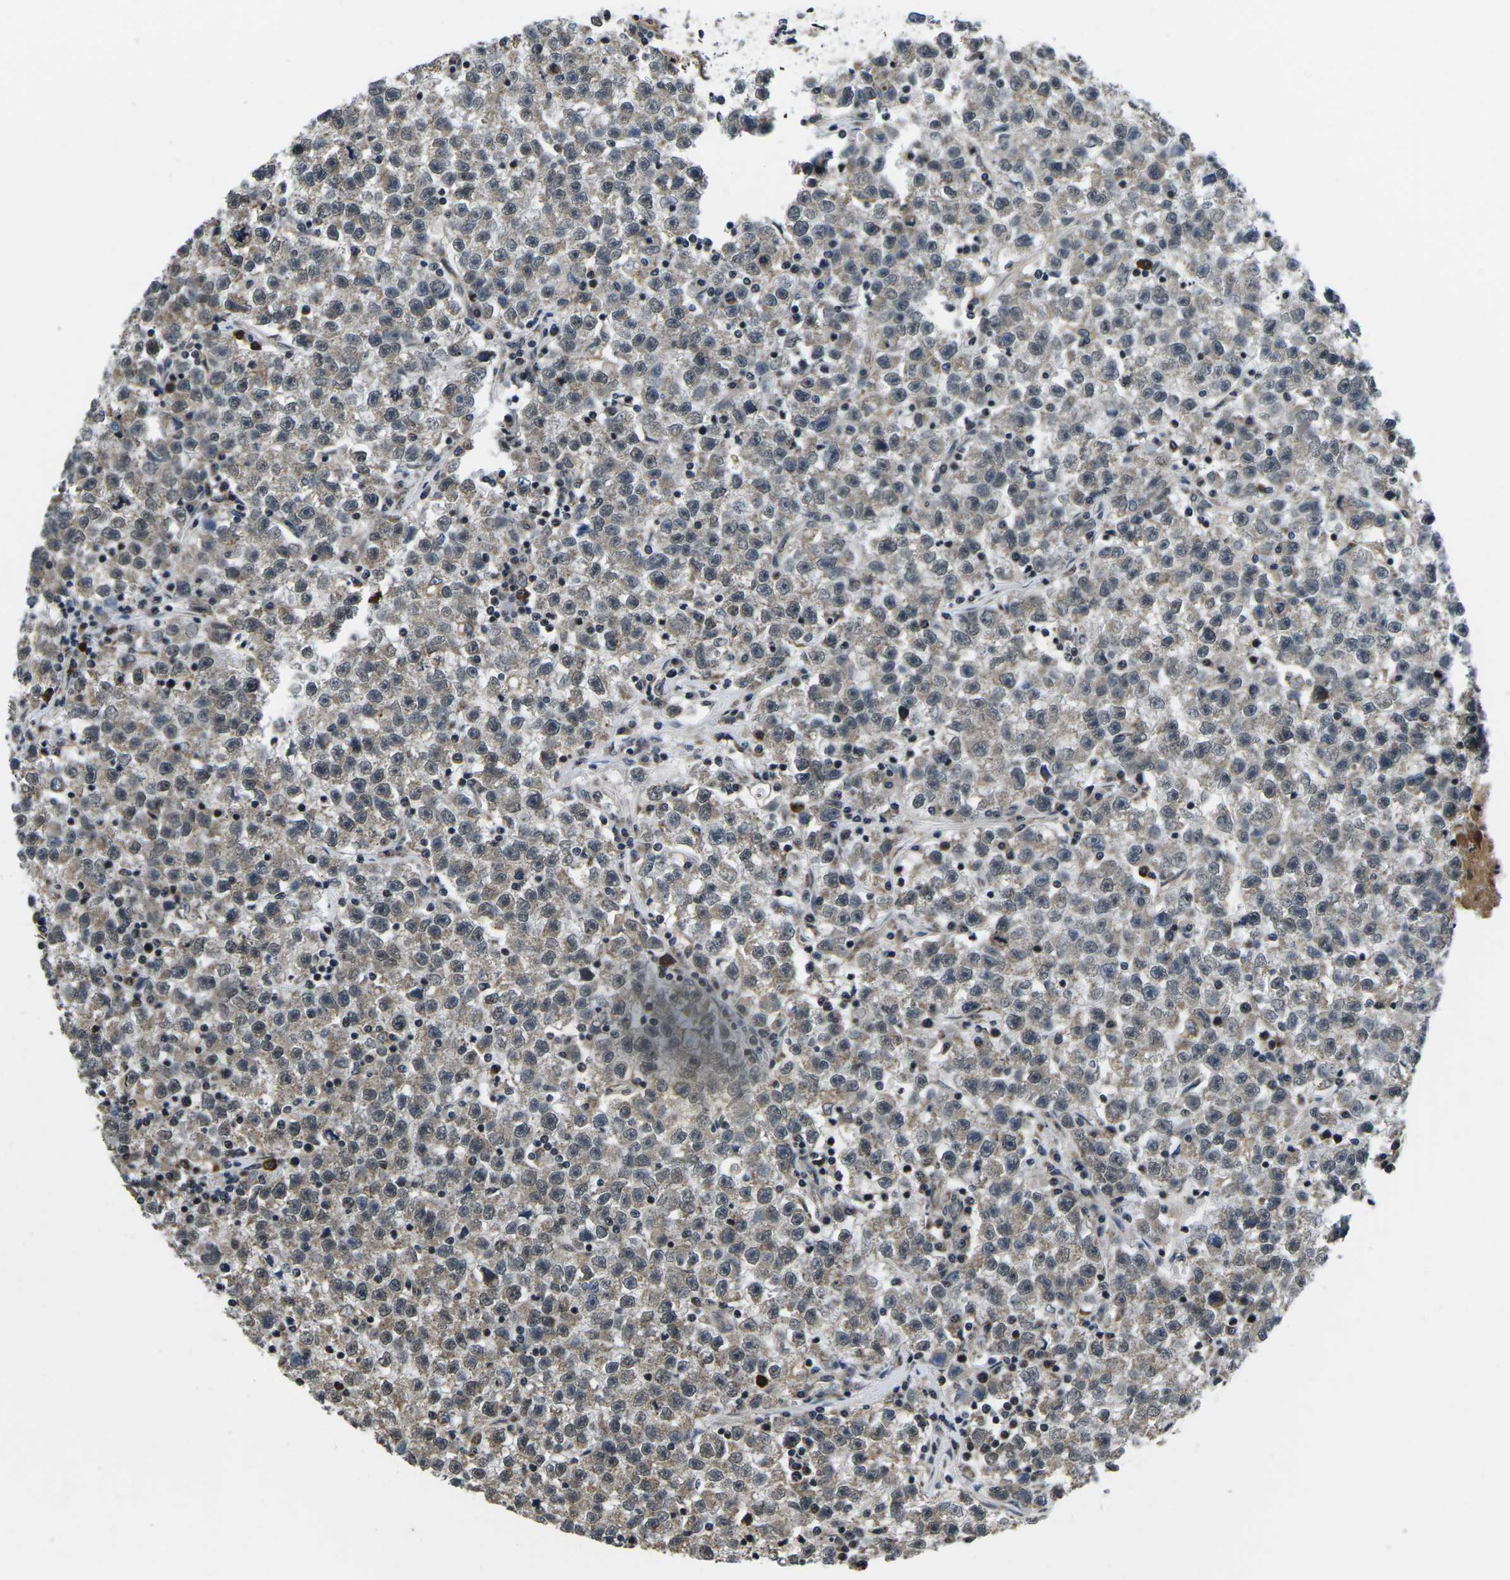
{"staining": {"intensity": "moderate", "quantity": "25%-75%", "location": "cytoplasmic/membranous,nuclear"}, "tissue": "testis cancer", "cell_type": "Tumor cells", "image_type": "cancer", "snomed": [{"axis": "morphology", "description": "Seminoma, NOS"}, {"axis": "topography", "description": "Testis"}], "caption": "Tumor cells demonstrate medium levels of moderate cytoplasmic/membranous and nuclear staining in approximately 25%-75% of cells in human seminoma (testis). (DAB (3,3'-diaminobenzidine) IHC with brightfield microscopy, high magnification).", "gene": "CCNE1", "patient": {"sex": "male", "age": 22}}